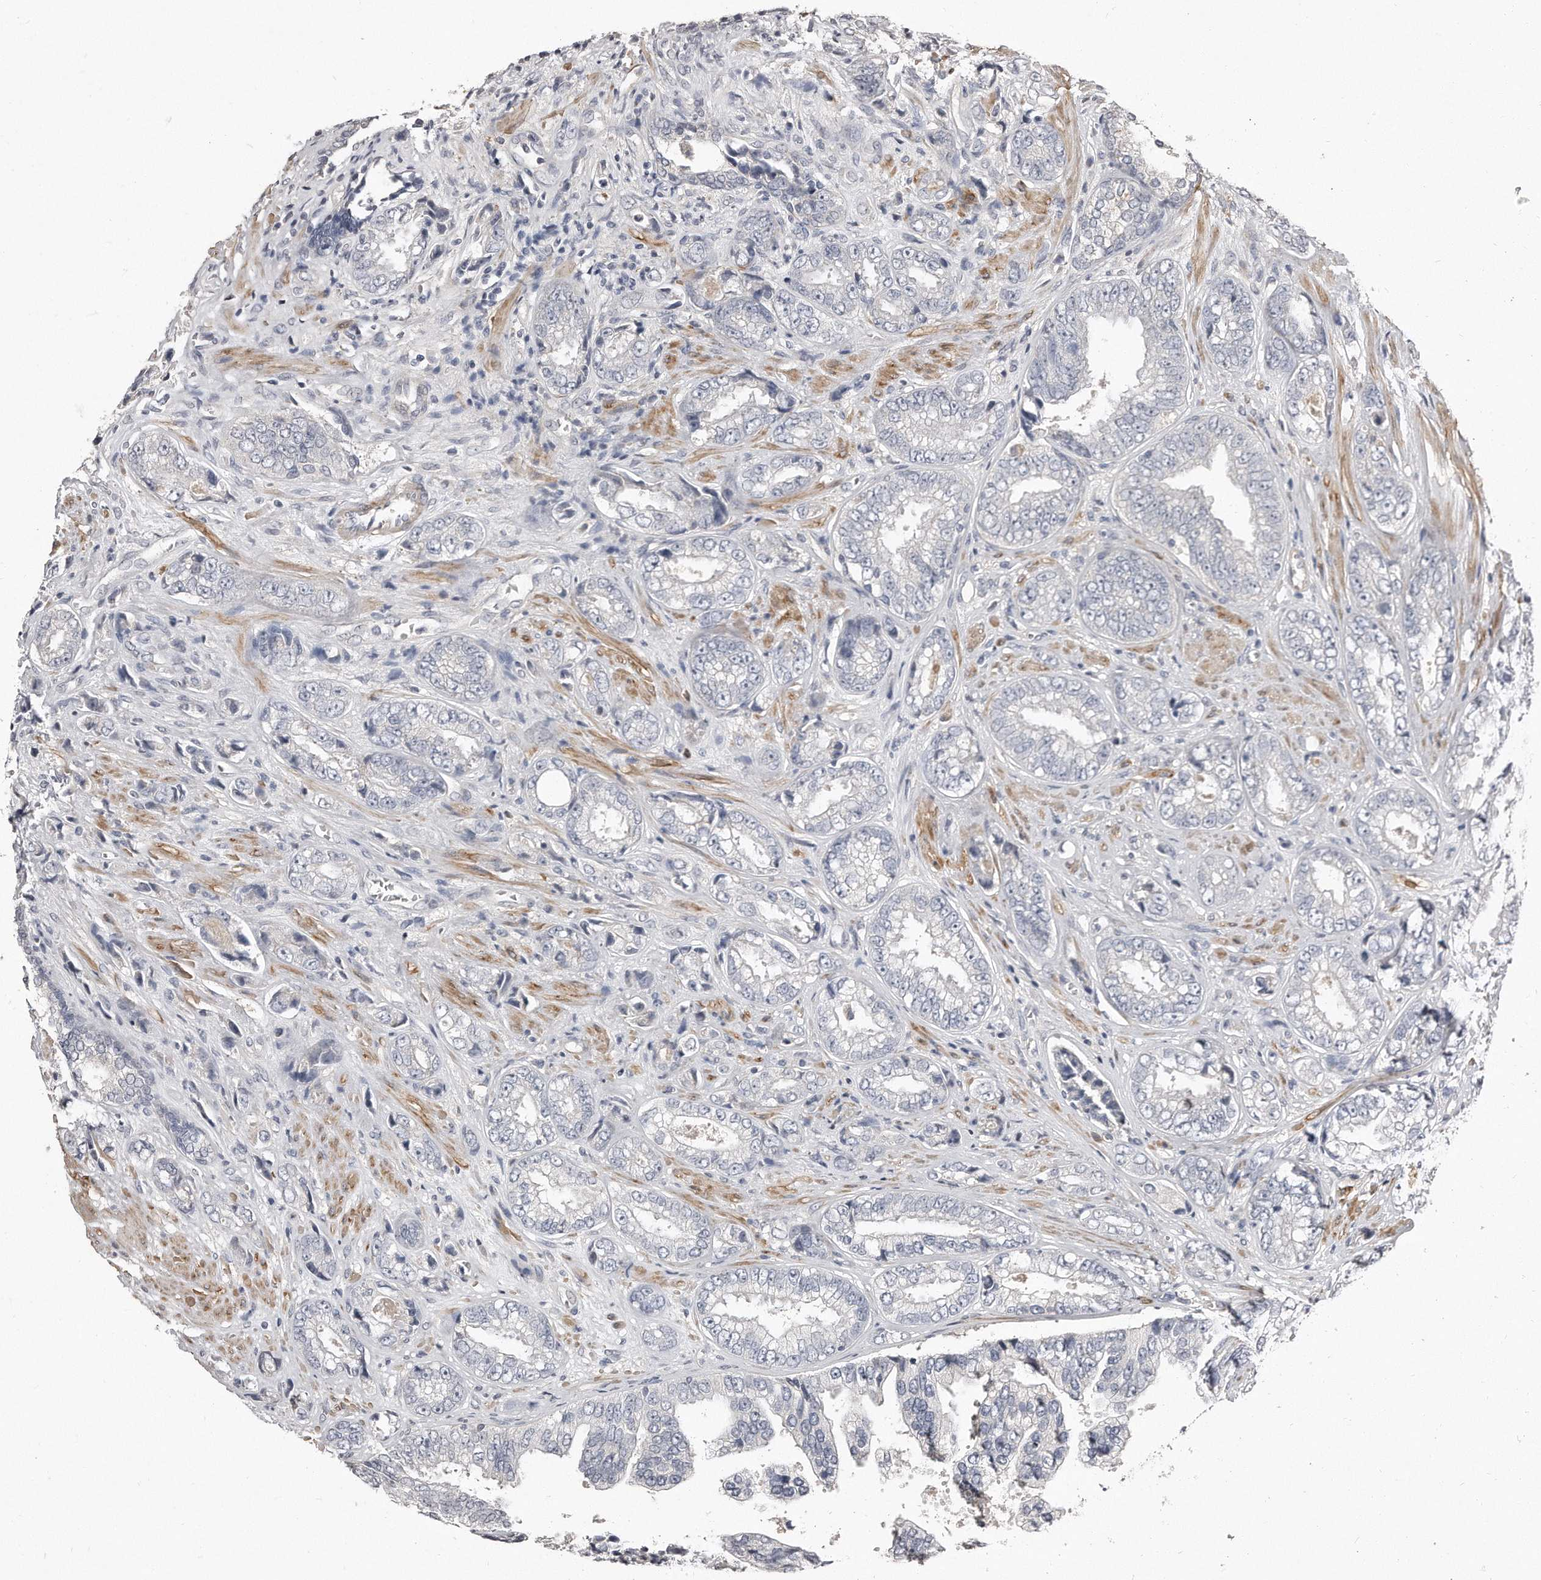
{"staining": {"intensity": "negative", "quantity": "none", "location": "none"}, "tissue": "prostate cancer", "cell_type": "Tumor cells", "image_type": "cancer", "snomed": [{"axis": "morphology", "description": "Adenocarcinoma, High grade"}, {"axis": "topography", "description": "Prostate"}], "caption": "This histopathology image is of prostate cancer (high-grade adenocarcinoma) stained with immunohistochemistry to label a protein in brown with the nuclei are counter-stained blue. There is no positivity in tumor cells. Brightfield microscopy of immunohistochemistry (IHC) stained with DAB (3,3'-diaminobenzidine) (brown) and hematoxylin (blue), captured at high magnification.", "gene": "LMOD1", "patient": {"sex": "male", "age": 61}}